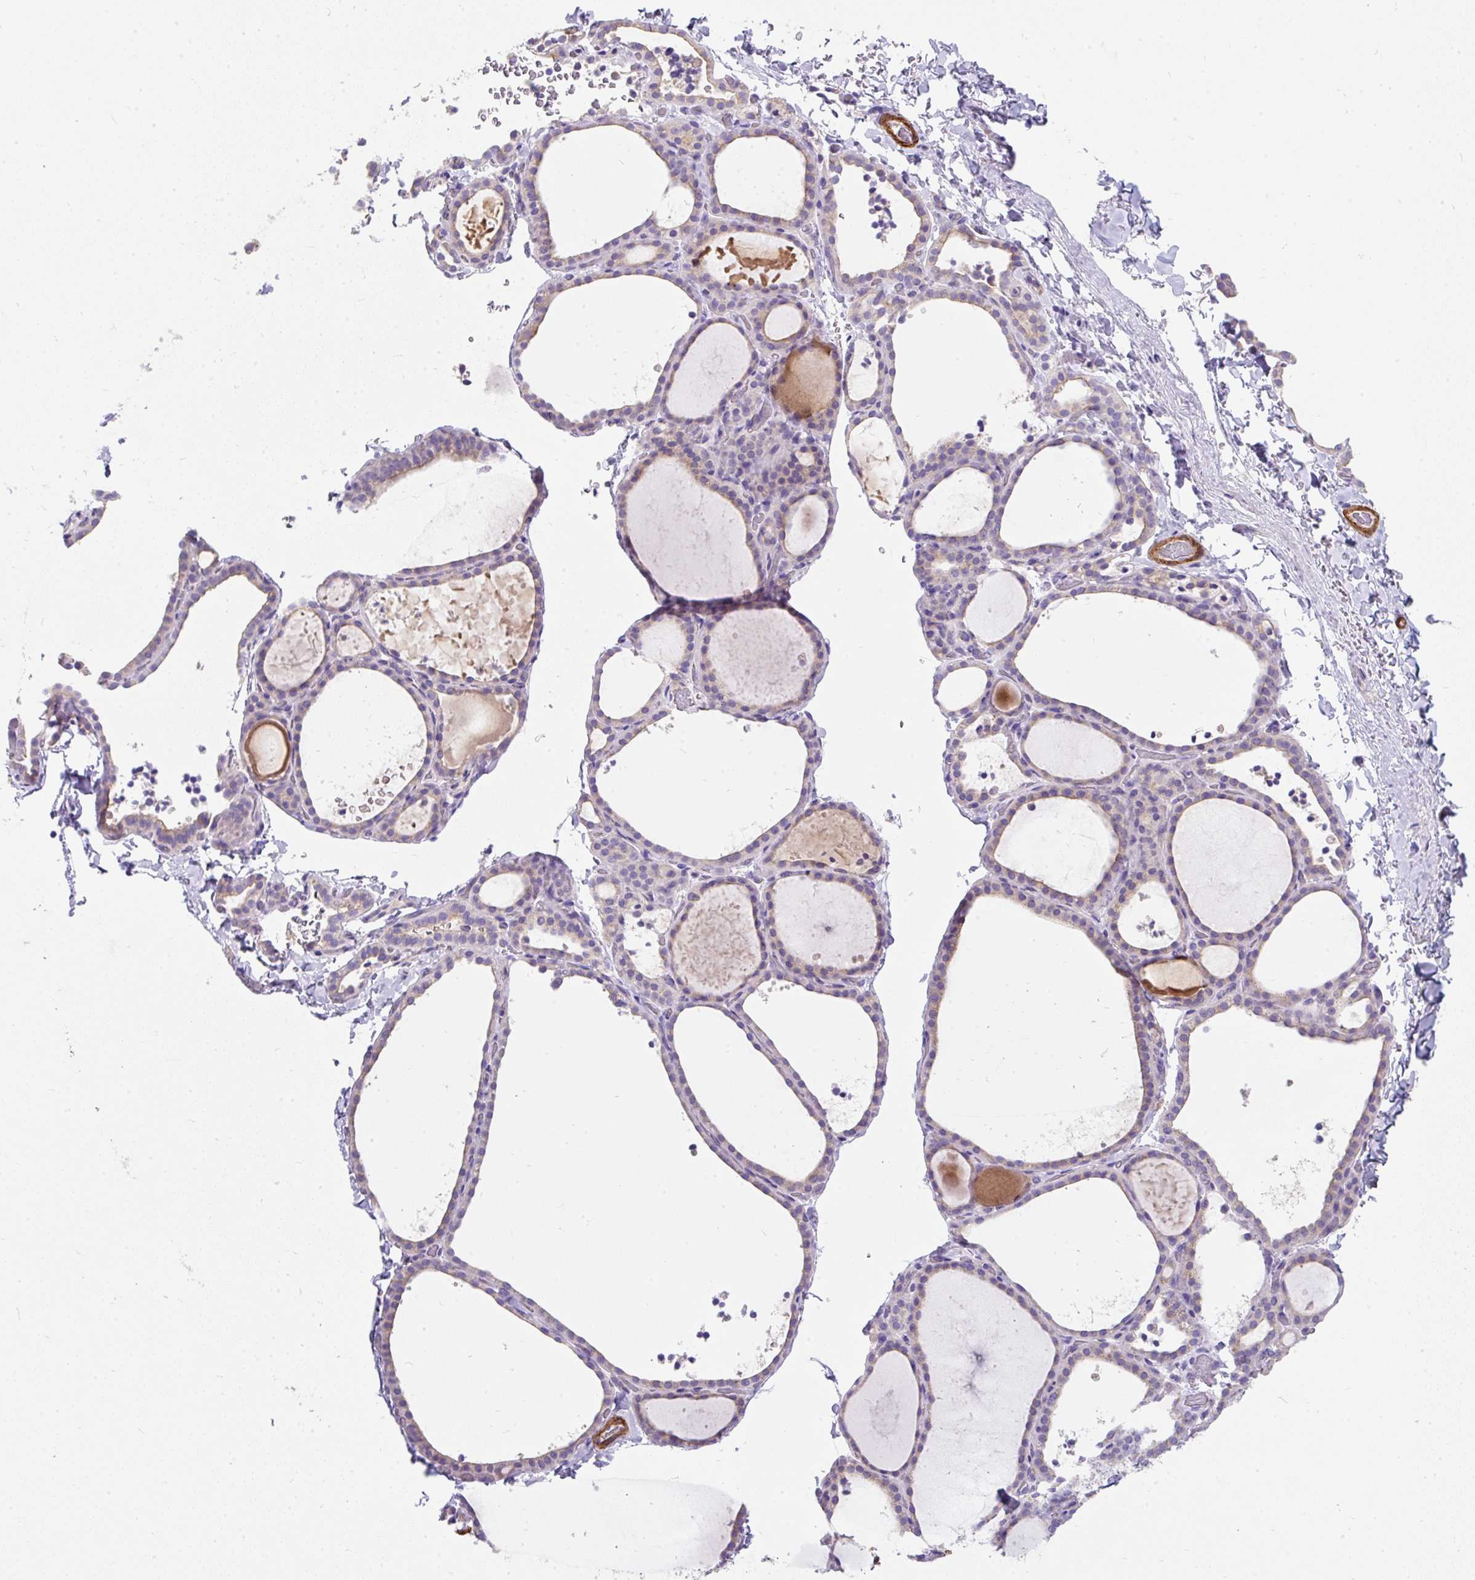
{"staining": {"intensity": "negative", "quantity": "none", "location": "none"}, "tissue": "thyroid gland", "cell_type": "Glandular cells", "image_type": "normal", "snomed": [{"axis": "morphology", "description": "Normal tissue, NOS"}, {"axis": "topography", "description": "Thyroid gland"}], "caption": "IHC of unremarkable thyroid gland demonstrates no expression in glandular cells.", "gene": "SUSD5", "patient": {"sex": "female", "age": 22}}